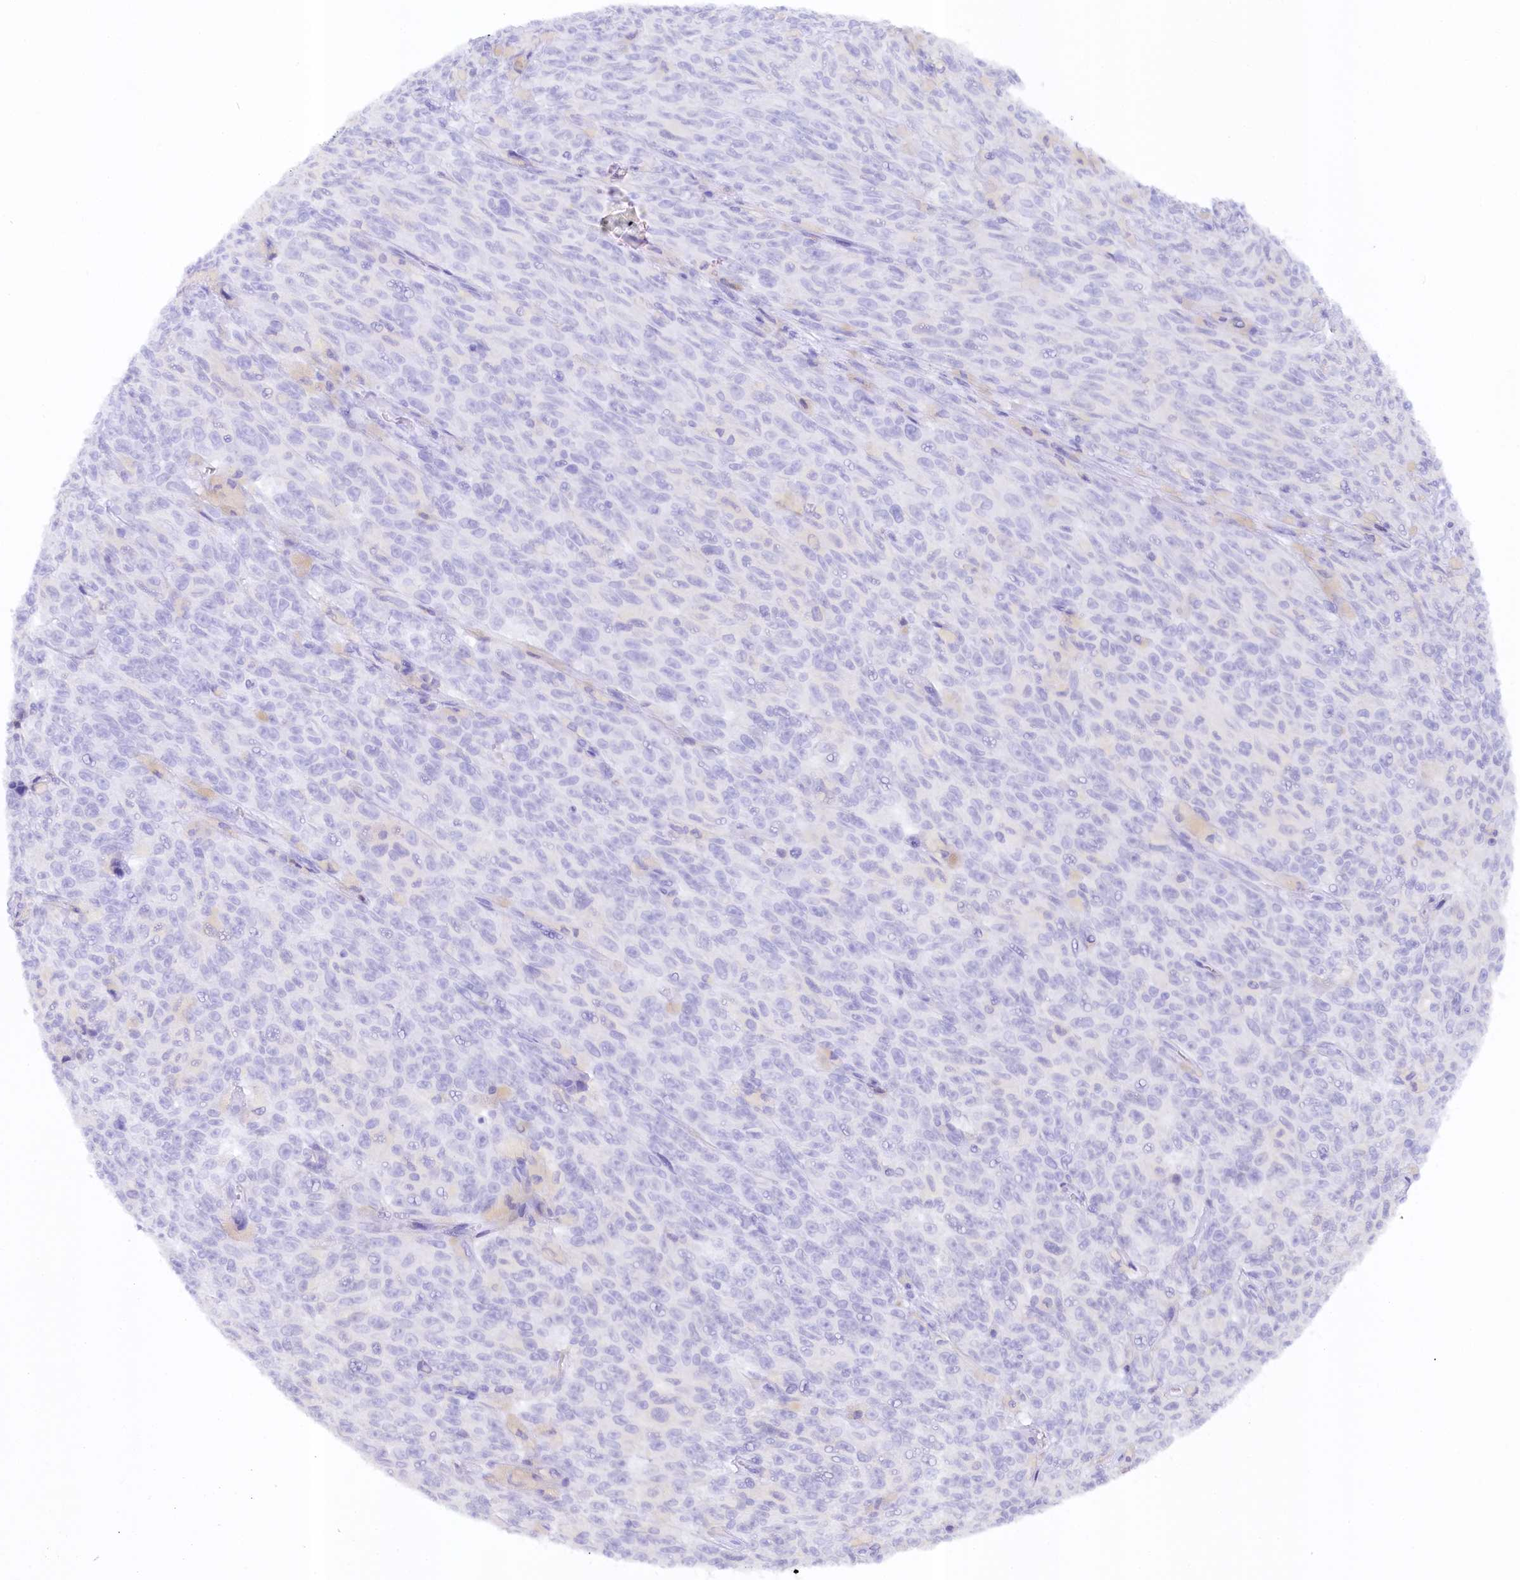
{"staining": {"intensity": "negative", "quantity": "none", "location": "none"}, "tissue": "melanoma", "cell_type": "Tumor cells", "image_type": "cancer", "snomed": [{"axis": "morphology", "description": "Malignant melanoma, NOS"}, {"axis": "topography", "description": "Skin"}], "caption": "An immunohistochemistry (IHC) micrograph of melanoma is shown. There is no staining in tumor cells of melanoma.", "gene": "PAIP2", "patient": {"sex": "female", "age": 82}}